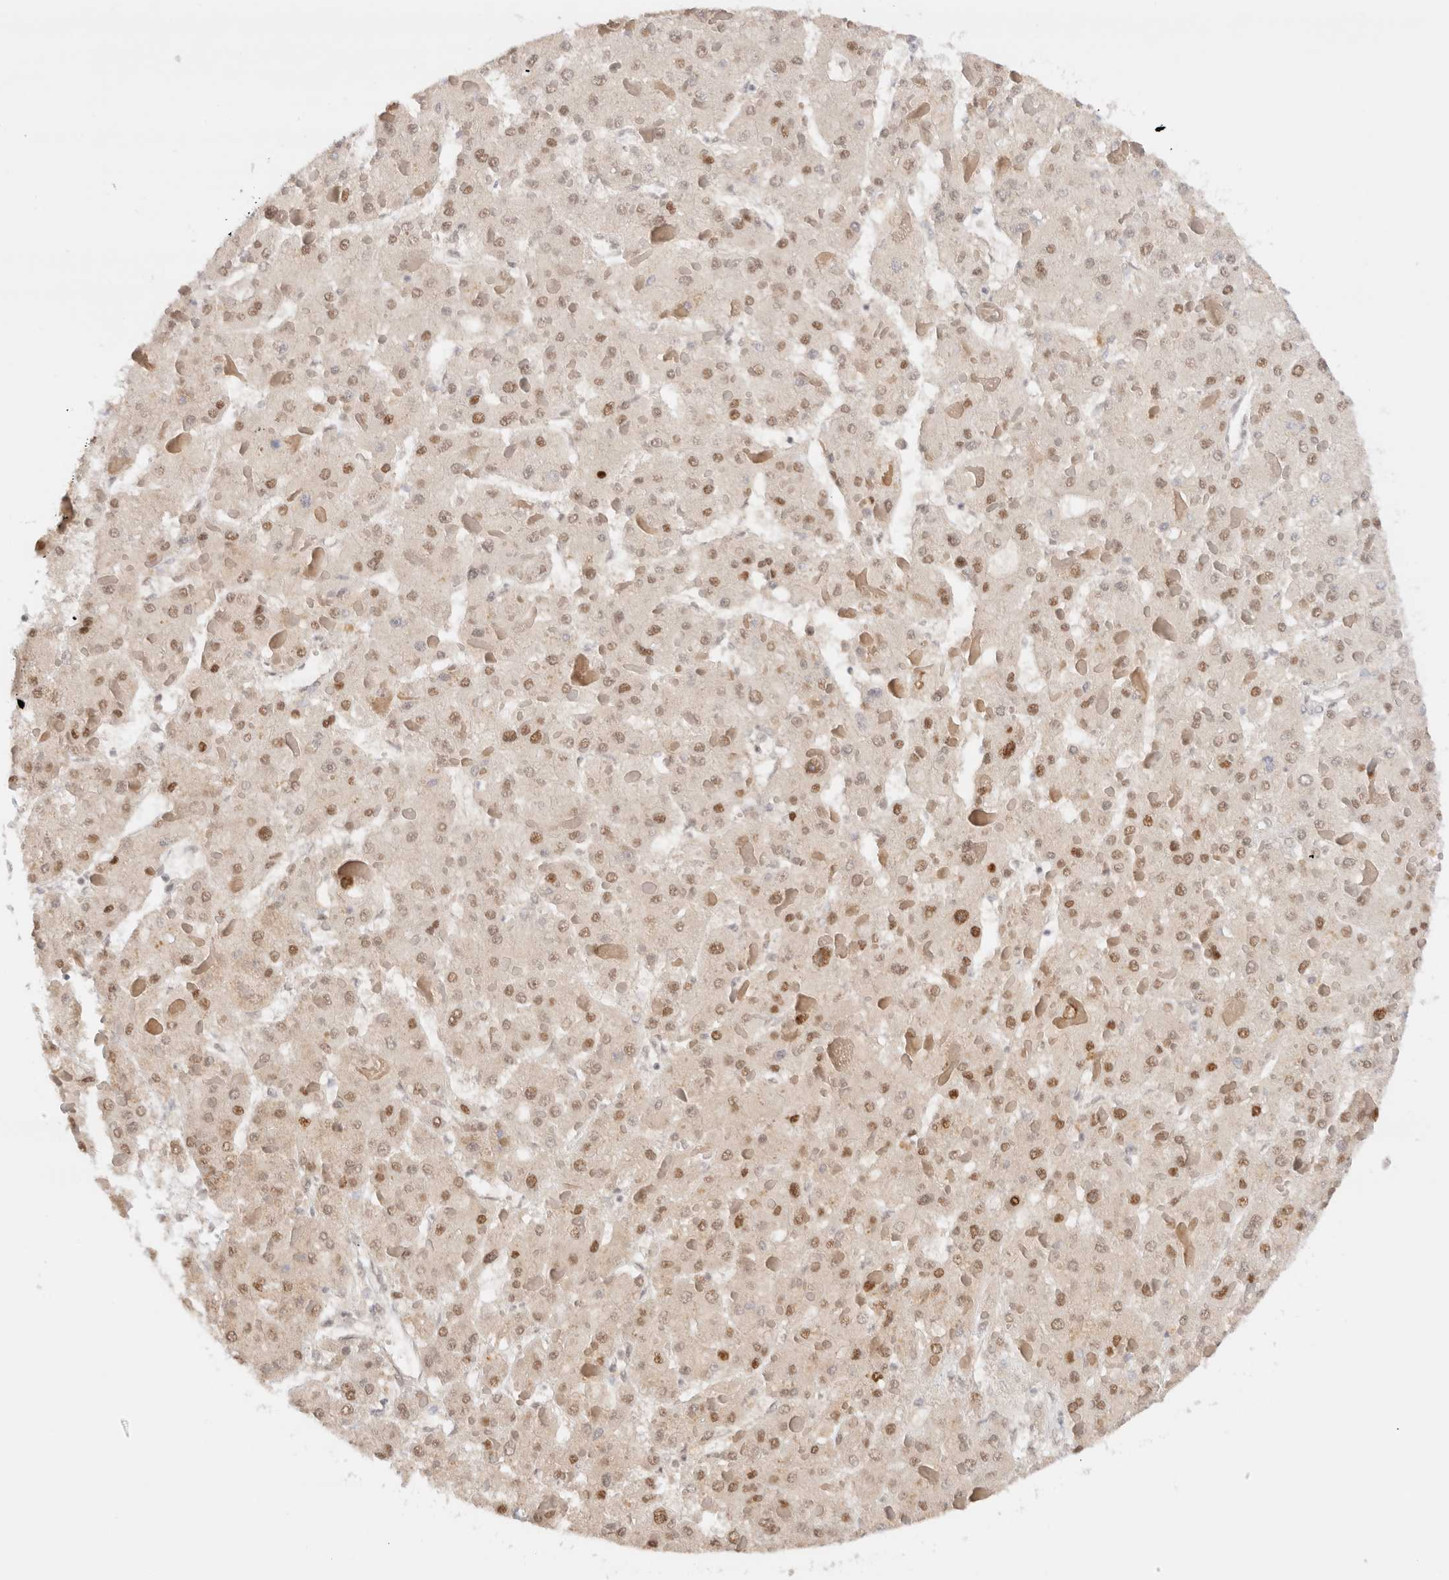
{"staining": {"intensity": "weak", "quantity": ">75%", "location": "nuclear"}, "tissue": "liver cancer", "cell_type": "Tumor cells", "image_type": "cancer", "snomed": [{"axis": "morphology", "description": "Carcinoma, Hepatocellular, NOS"}, {"axis": "topography", "description": "Liver"}], "caption": "There is low levels of weak nuclear positivity in tumor cells of hepatocellular carcinoma (liver), as demonstrated by immunohistochemical staining (brown color).", "gene": "ZNF282", "patient": {"sex": "female", "age": 73}}